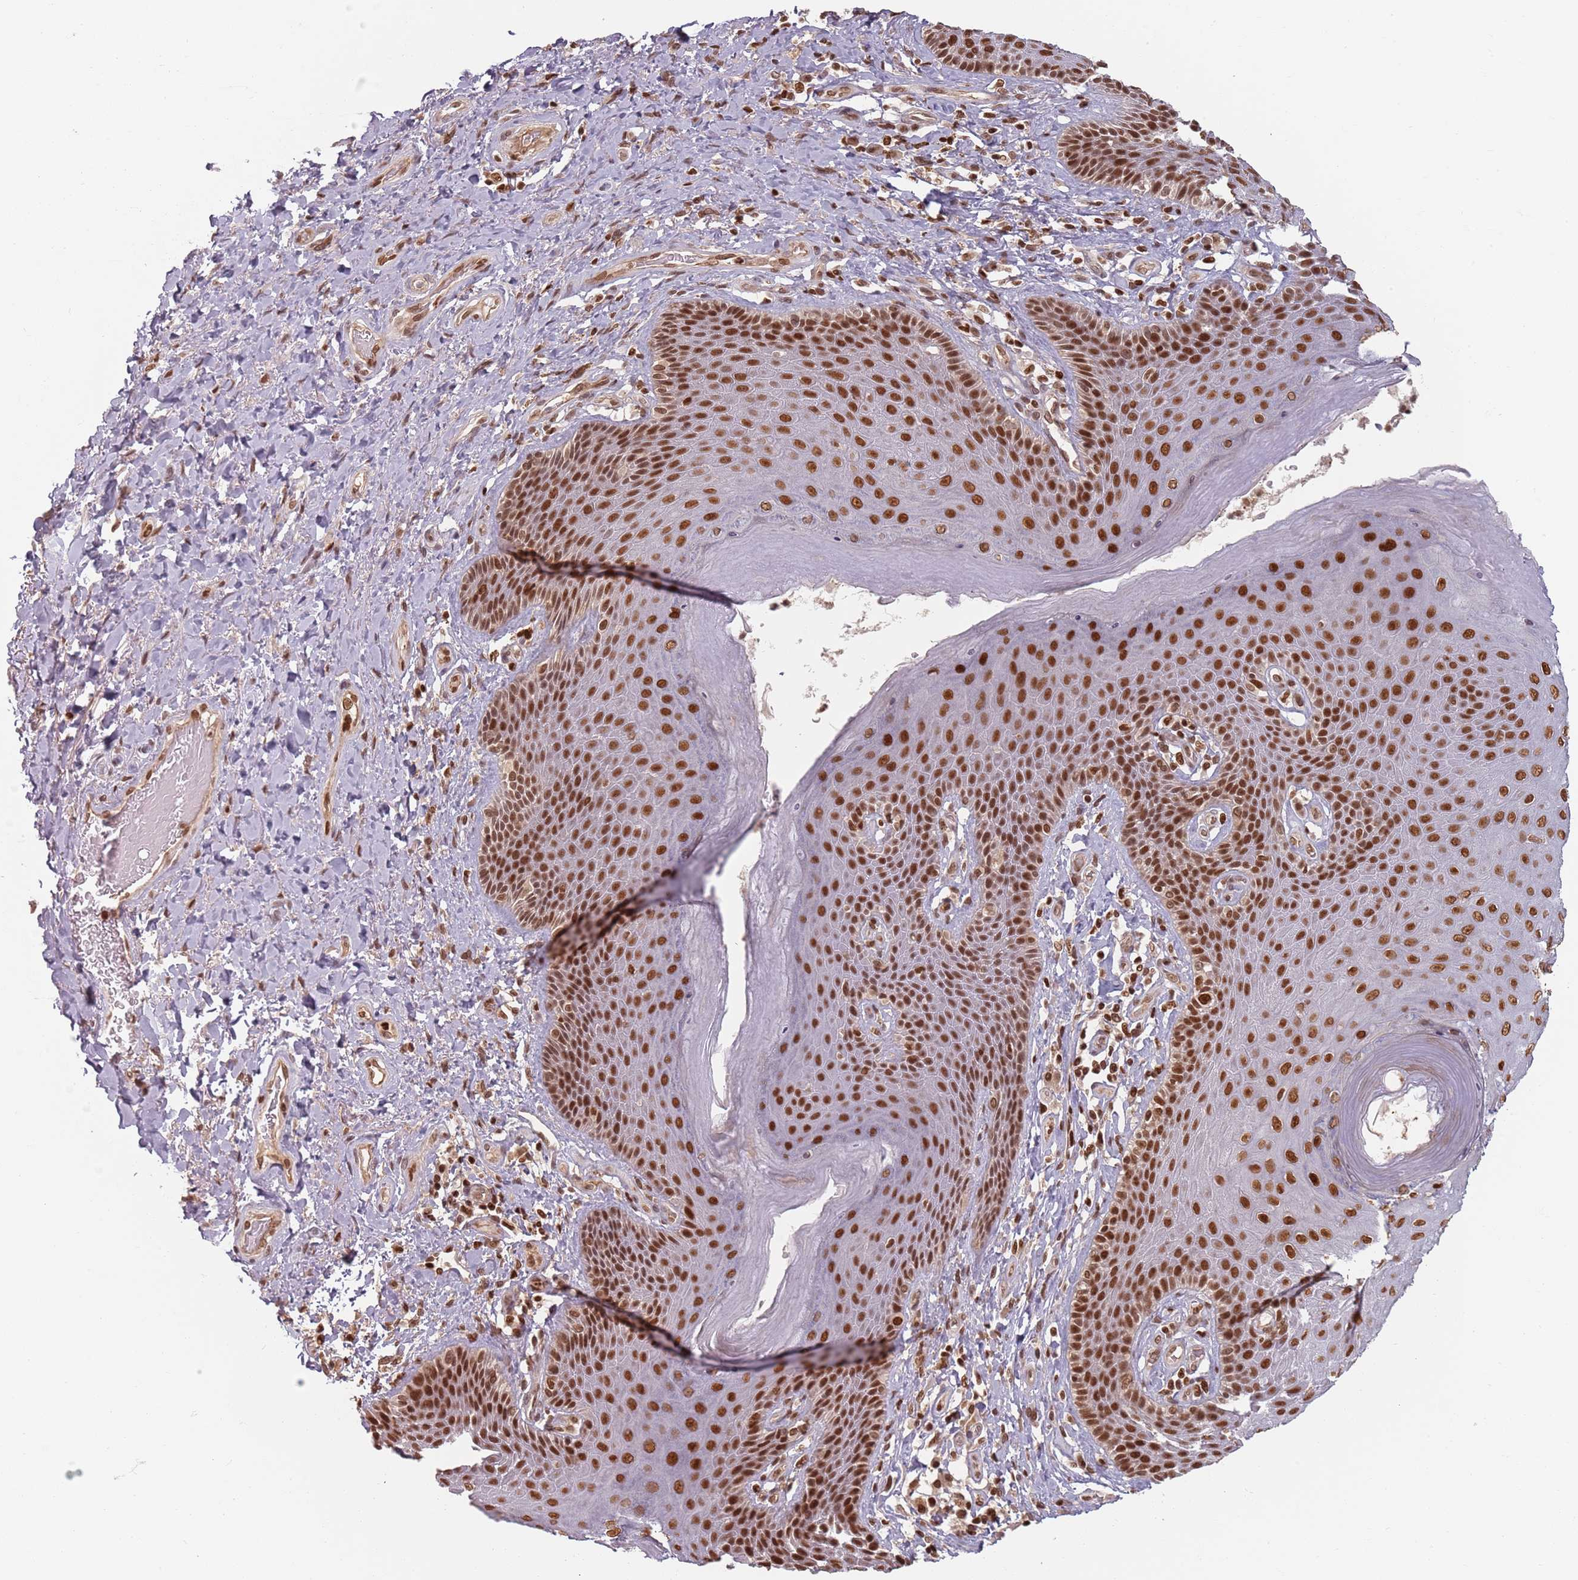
{"staining": {"intensity": "strong", "quantity": ">75%", "location": "nuclear"}, "tissue": "skin", "cell_type": "Epidermal cells", "image_type": "normal", "snomed": [{"axis": "morphology", "description": "Normal tissue, NOS"}, {"axis": "topography", "description": "Anal"}], "caption": "The histopathology image shows staining of unremarkable skin, revealing strong nuclear protein staining (brown color) within epidermal cells.", "gene": "NUP50", "patient": {"sex": "female", "age": 89}}